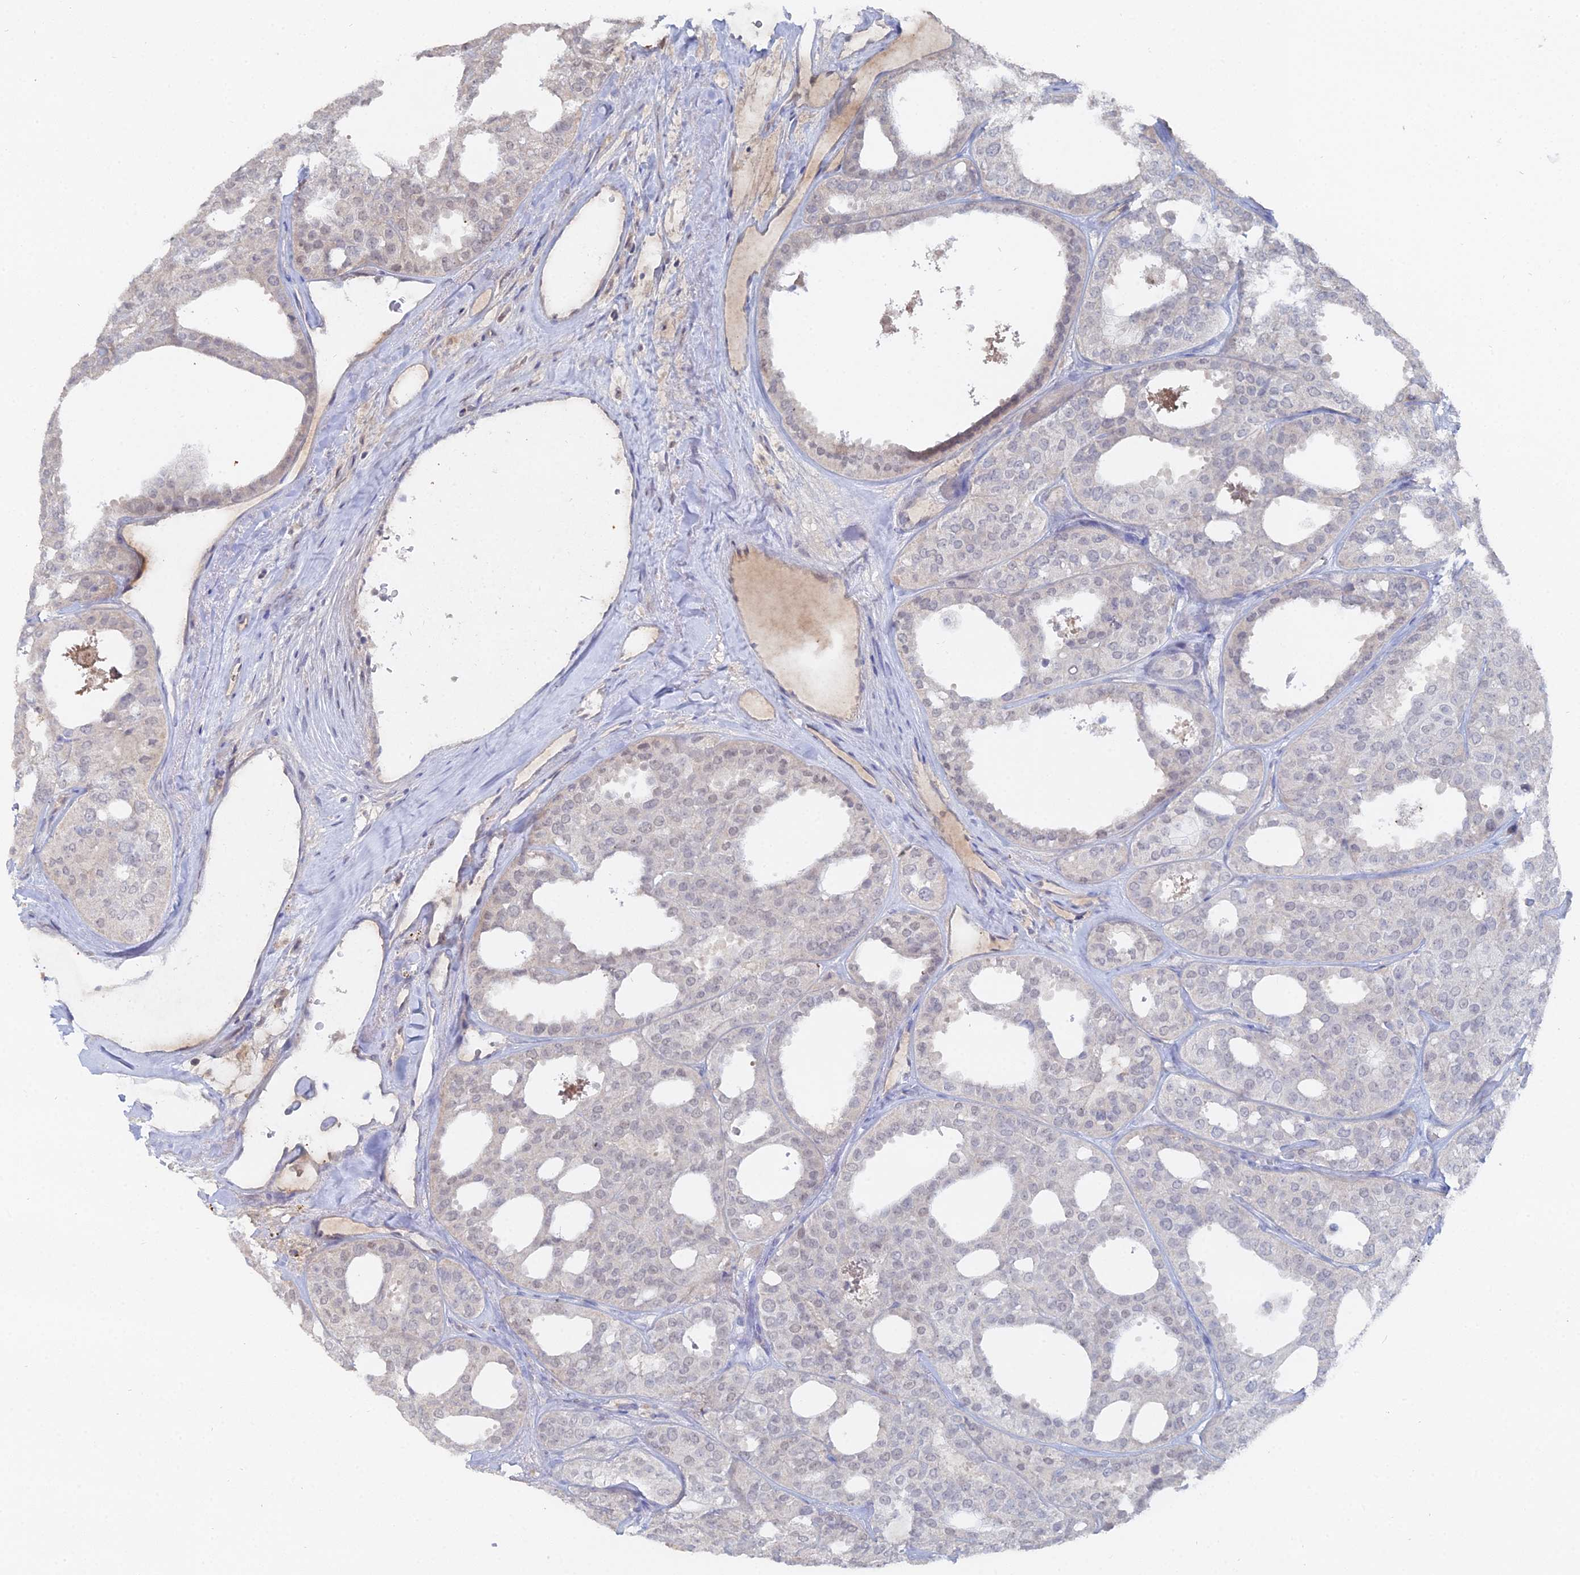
{"staining": {"intensity": "weak", "quantity": "<25%", "location": "nuclear"}, "tissue": "thyroid cancer", "cell_type": "Tumor cells", "image_type": "cancer", "snomed": [{"axis": "morphology", "description": "Follicular adenoma carcinoma, NOS"}, {"axis": "topography", "description": "Thyroid gland"}], "caption": "Protein analysis of follicular adenoma carcinoma (thyroid) shows no significant expression in tumor cells. (Brightfield microscopy of DAB immunohistochemistry (IHC) at high magnification).", "gene": "THAP4", "patient": {"sex": "male", "age": 75}}